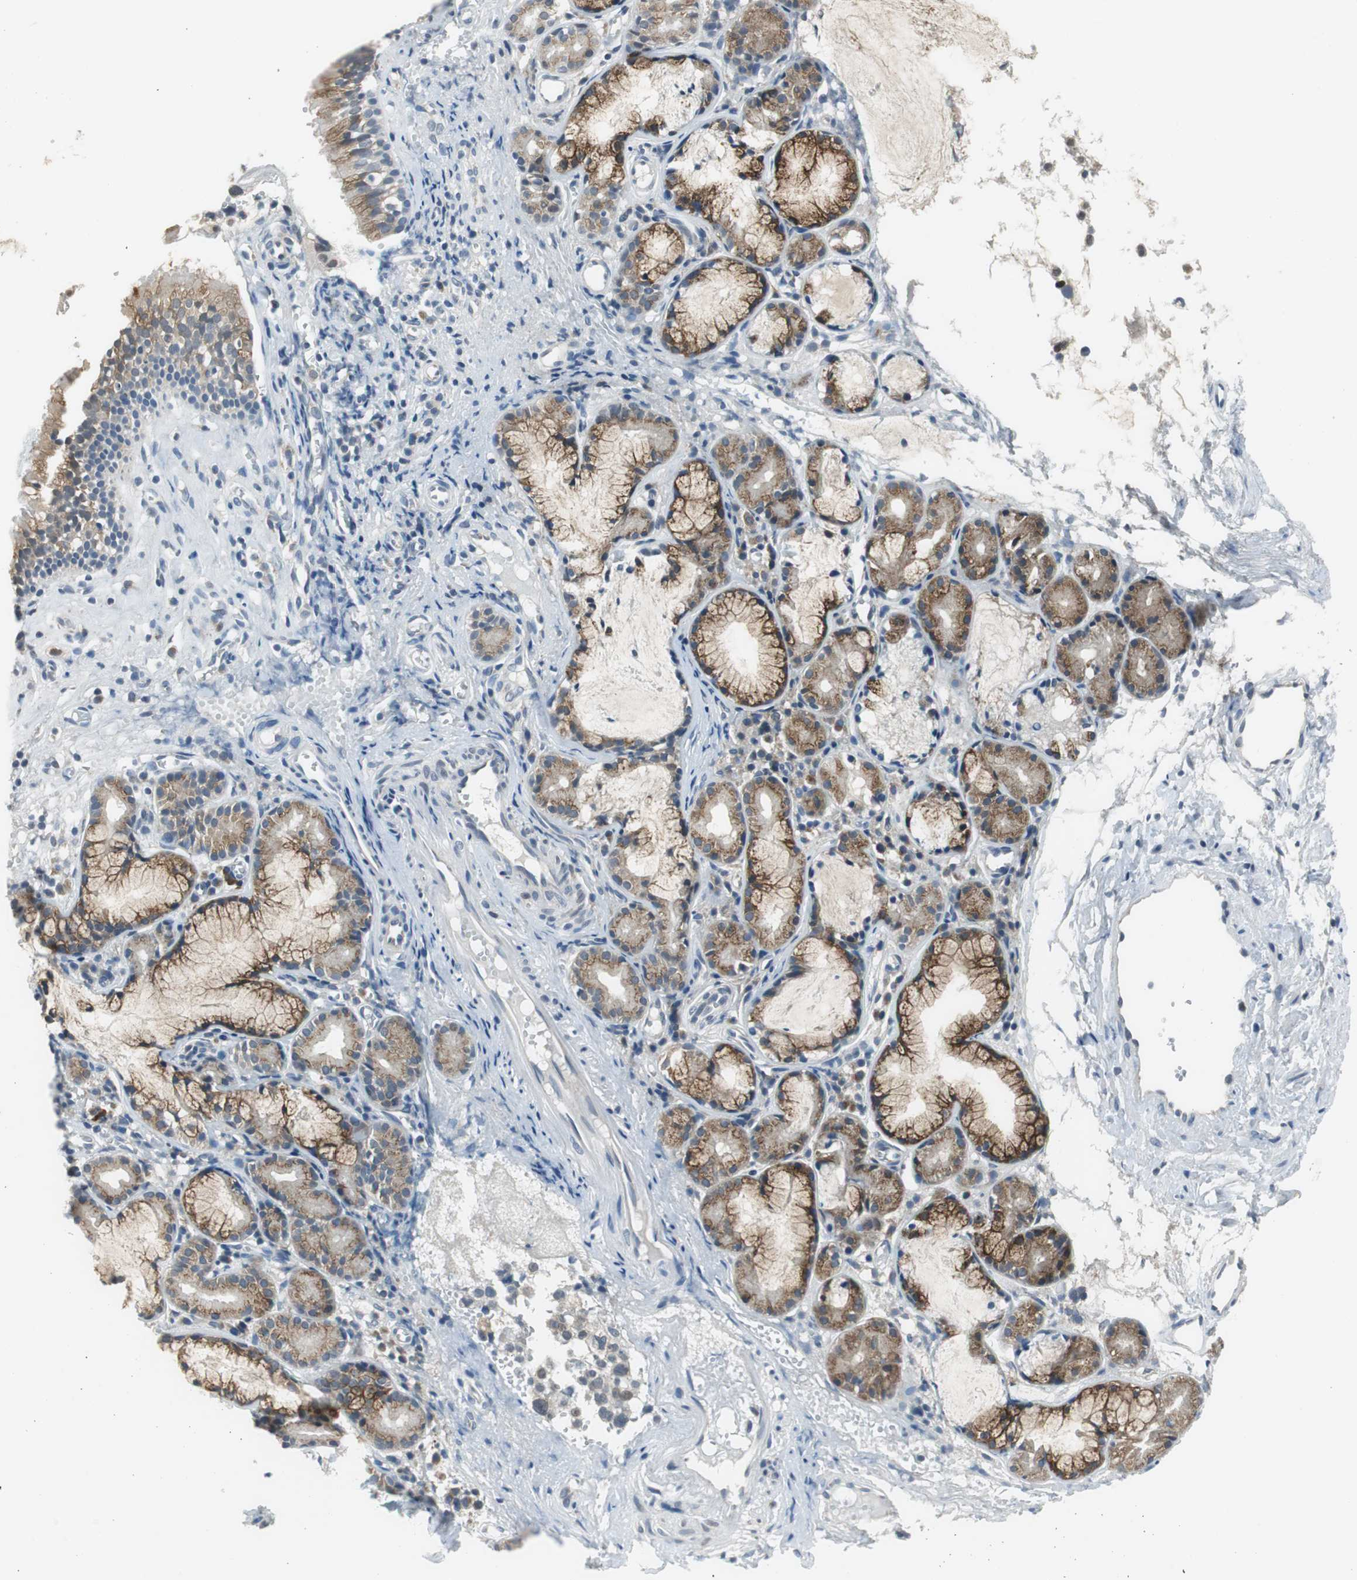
{"staining": {"intensity": "moderate", "quantity": ">75%", "location": "cytoplasmic/membranous"}, "tissue": "nasopharynx", "cell_type": "Respiratory epithelial cells", "image_type": "normal", "snomed": [{"axis": "morphology", "description": "Normal tissue, NOS"}, {"axis": "morphology", "description": "Inflammation, NOS"}, {"axis": "topography", "description": "Nasopharynx"}], "caption": "This image displays IHC staining of normal human nasopharynx, with medium moderate cytoplasmic/membranous positivity in about >75% of respiratory epithelial cells.", "gene": "PLAA", "patient": {"sex": "female", "age": 55}}